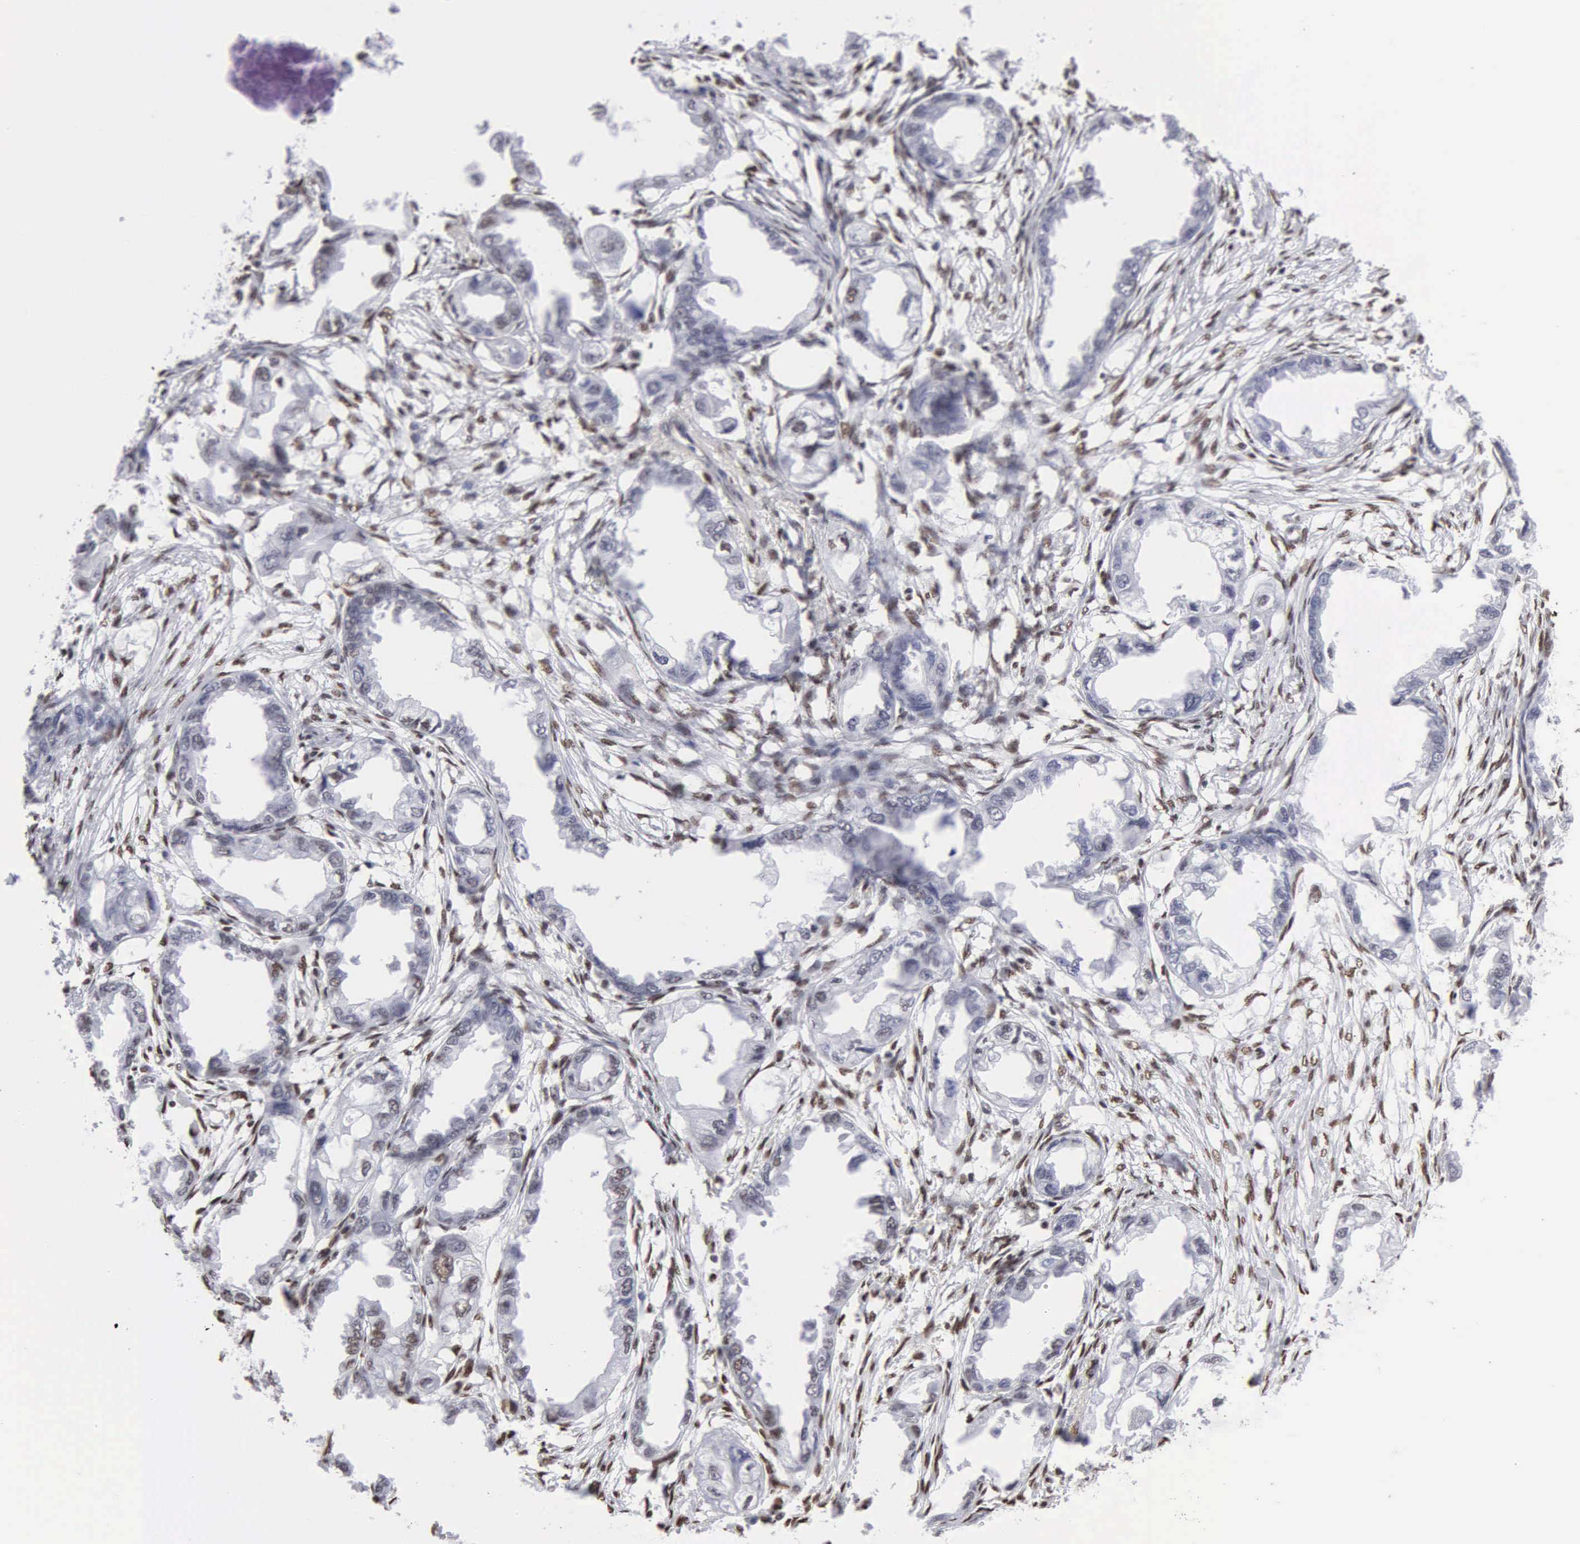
{"staining": {"intensity": "negative", "quantity": "none", "location": "none"}, "tissue": "endometrial cancer", "cell_type": "Tumor cells", "image_type": "cancer", "snomed": [{"axis": "morphology", "description": "Adenocarcinoma, NOS"}, {"axis": "topography", "description": "Endometrium"}], "caption": "There is no significant positivity in tumor cells of endometrial cancer (adenocarcinoma).", "gene": "CCNG1", "patient": {"sex": "female", "age": 67}}